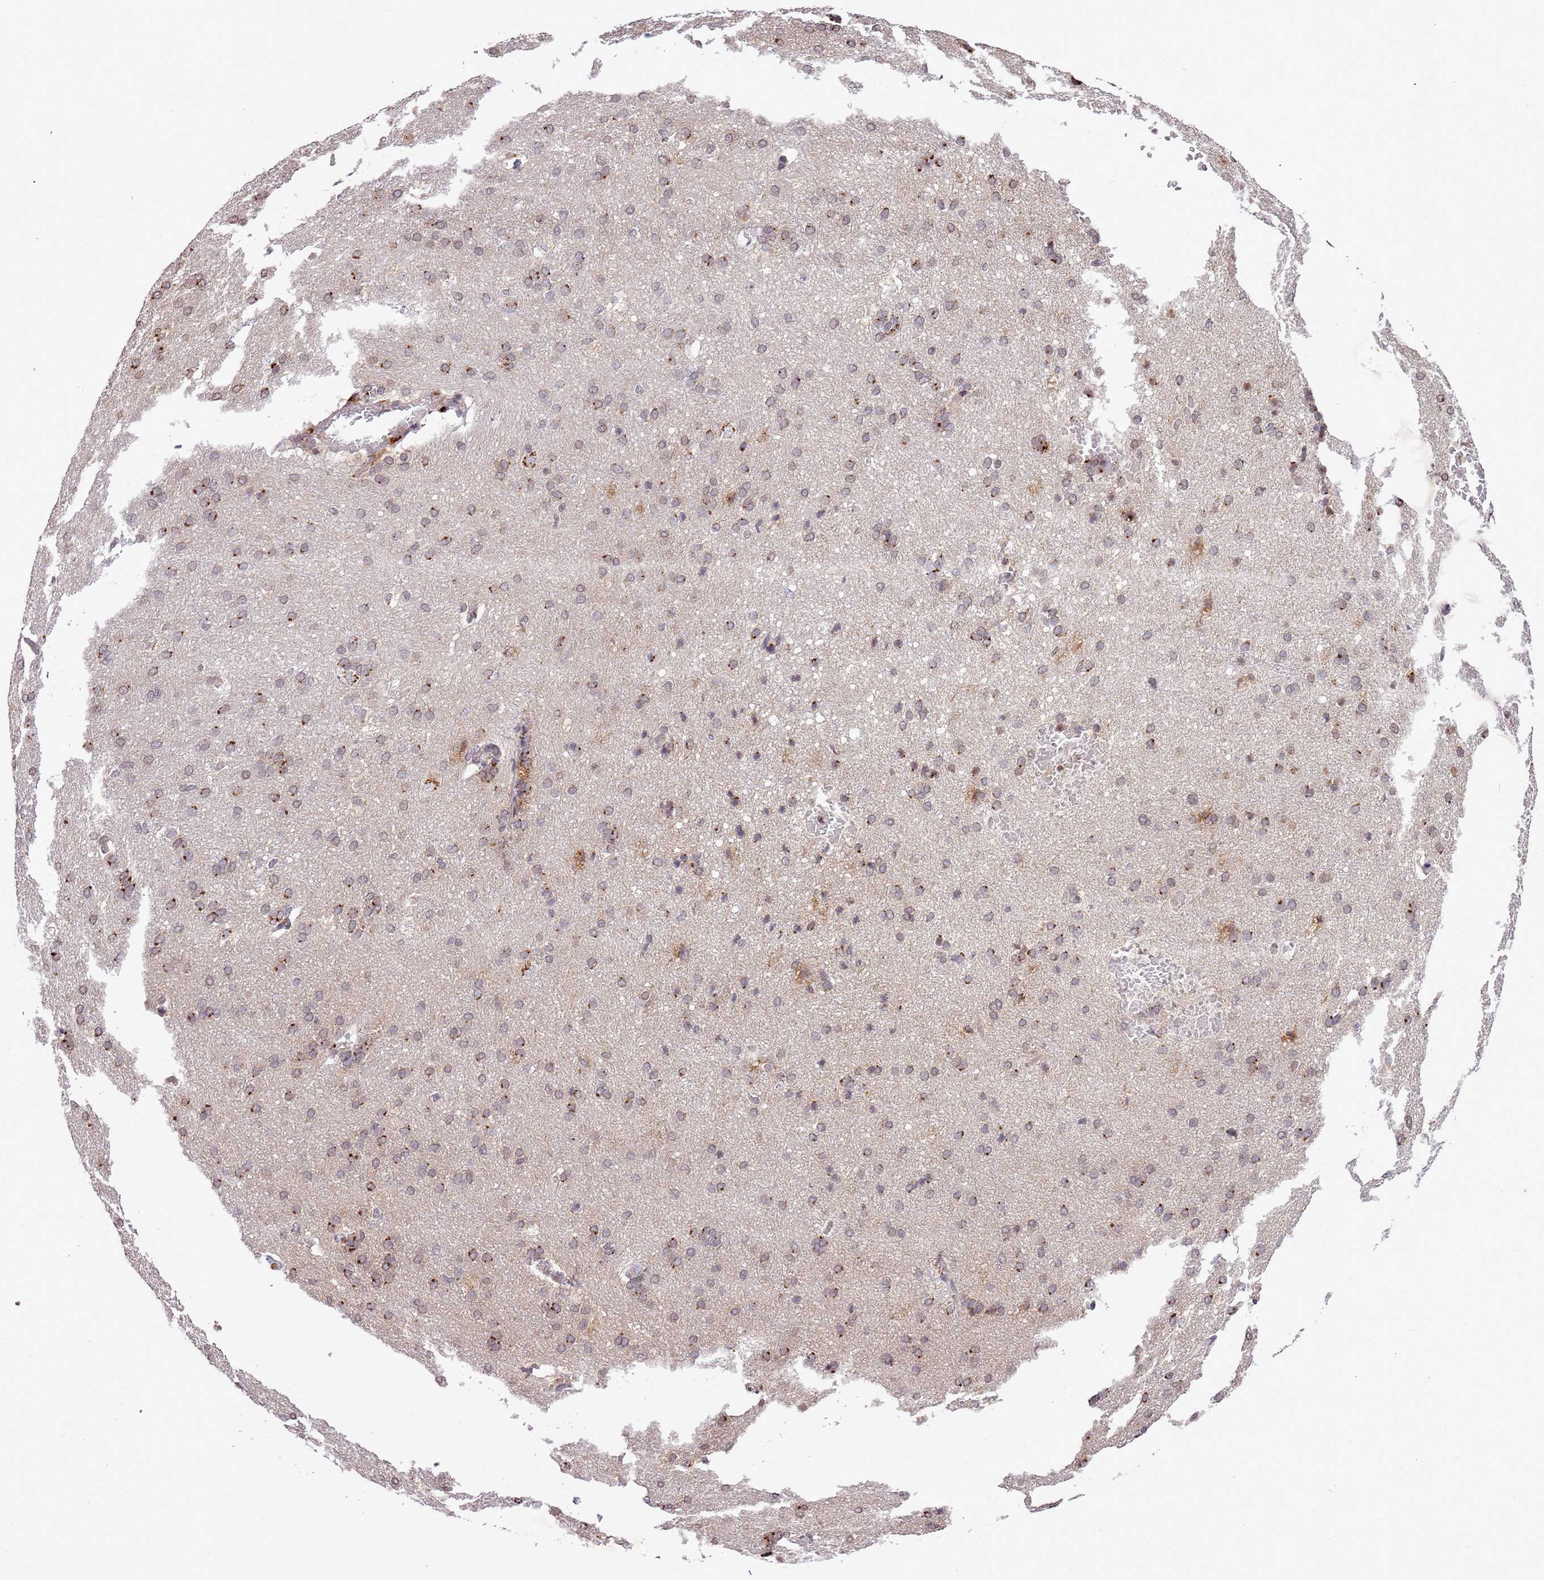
{"staining": {"intensity": "moderate", "quantity": "<25%", "location": "cytoplasmic/membranous"}, "tissue": "cerebral cortex", "cell_type": "Endothelial cells", "image_type": "normal", "snomed": [{"axis": "morphology", "description": "Normal tissue, NOS"}, {"axis": "topography", "description": "Cerebral cortex"}], "caption": "Moderate cytoplasmic/membranous protein positivity is seen in approximately <25% of endothelial cells in cerebral cortex.", "gene": "SAMSN1", "patient": {"sex": "male", "age": 62}}